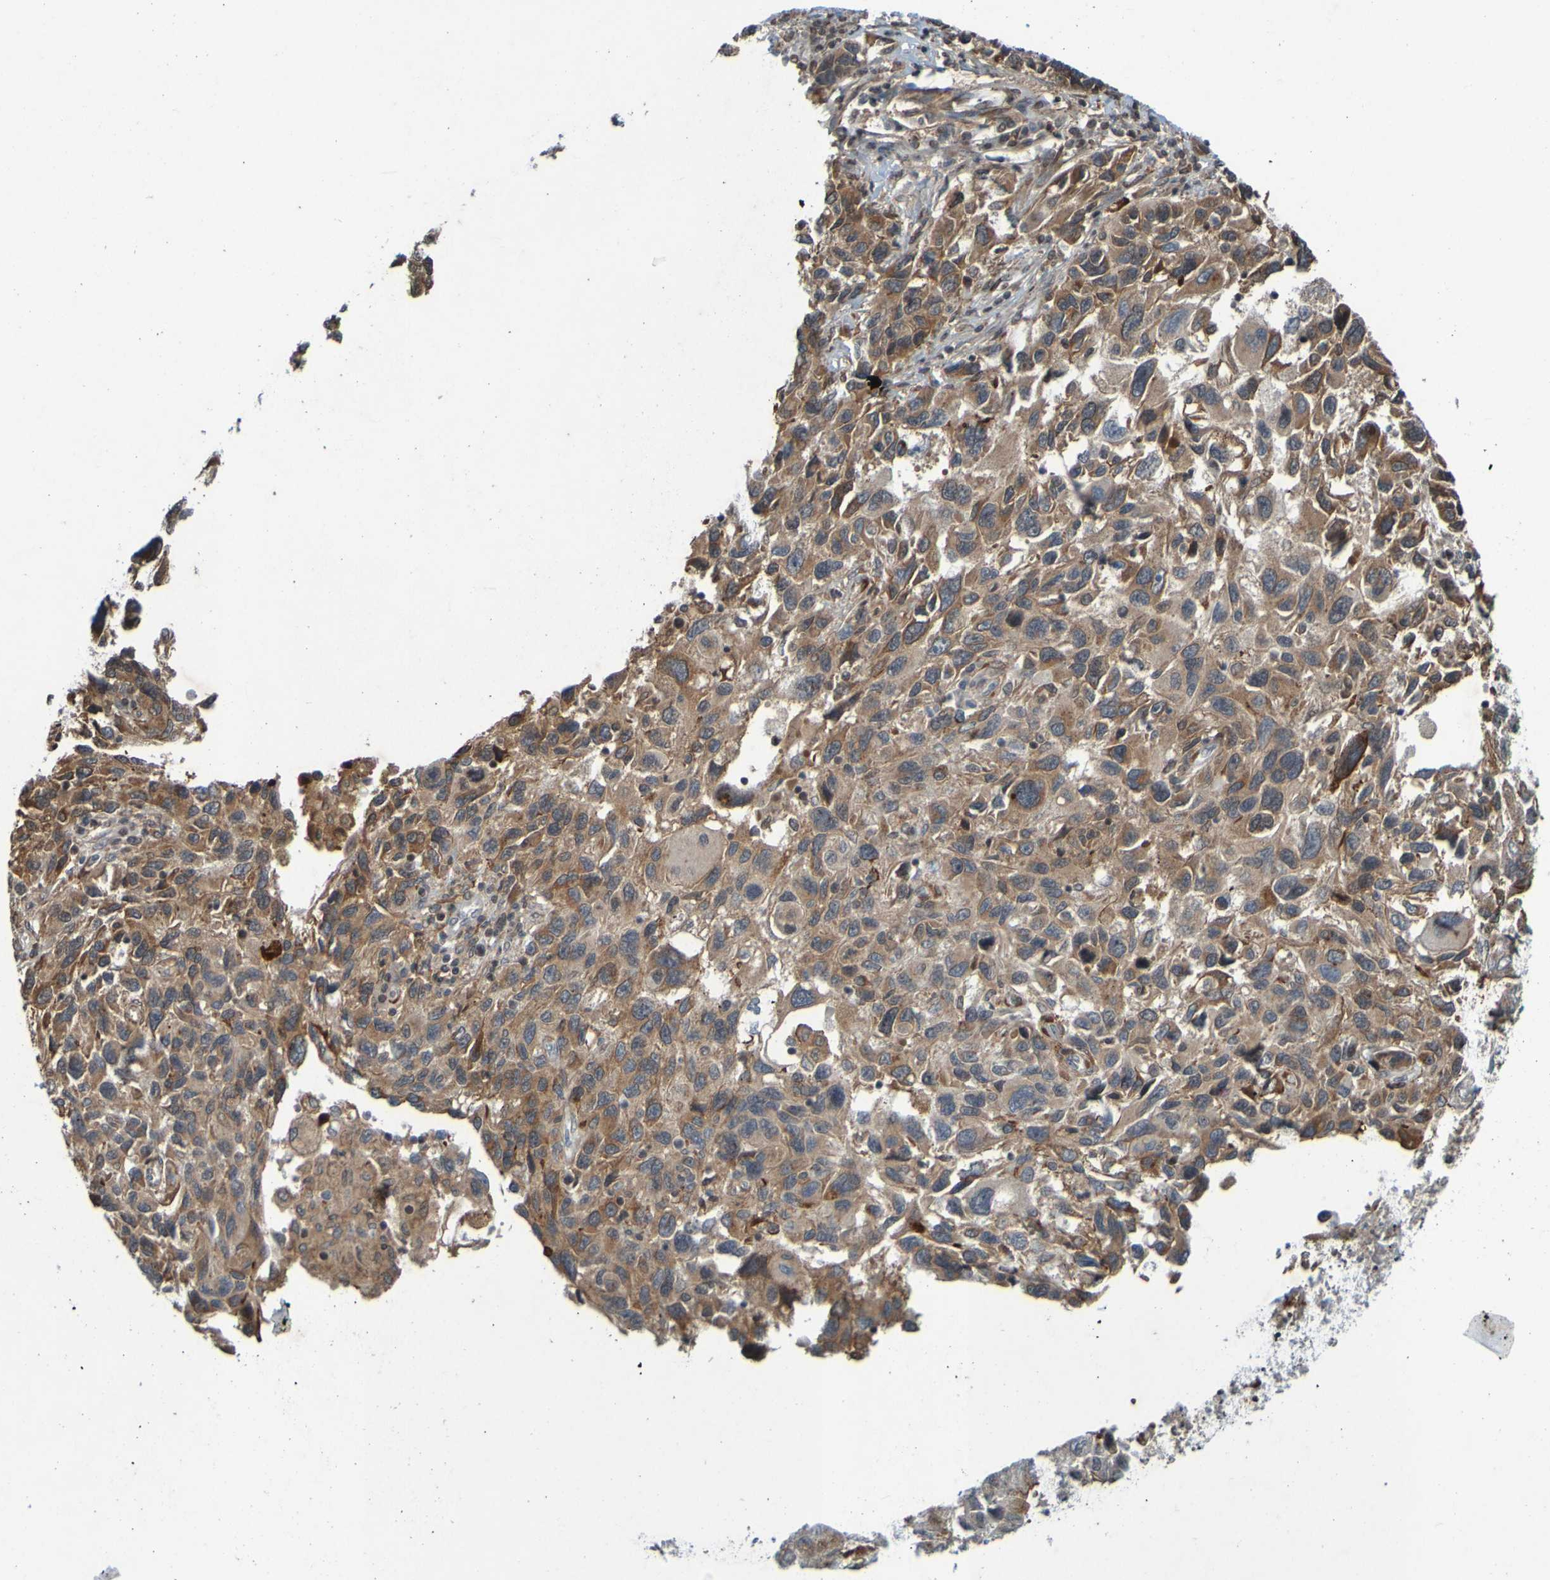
{"staining": {"intensity": "moderate", "quantity": ">75%", "location": "cytoplasmic/membranous"}, "tissue": "melanoma", "cell_type": "Tumor cells", "image_type": "cancer", "snomed": [{"axis": "morphology", "description": "Malignant melanoma, NOS"}, {"axis": "topography", "description": "Skin"}], "caption": "Immunohistochemical staining of malignant melanoma demonstrates medium levels of moderate cytoplasmic/membranous positivity in approximately >75% of tumor cells. (IHC, brightfield microscopy, high magnification).", "gene": "GUCY1A1", "patient": {"sex": "male", "age": 53}}